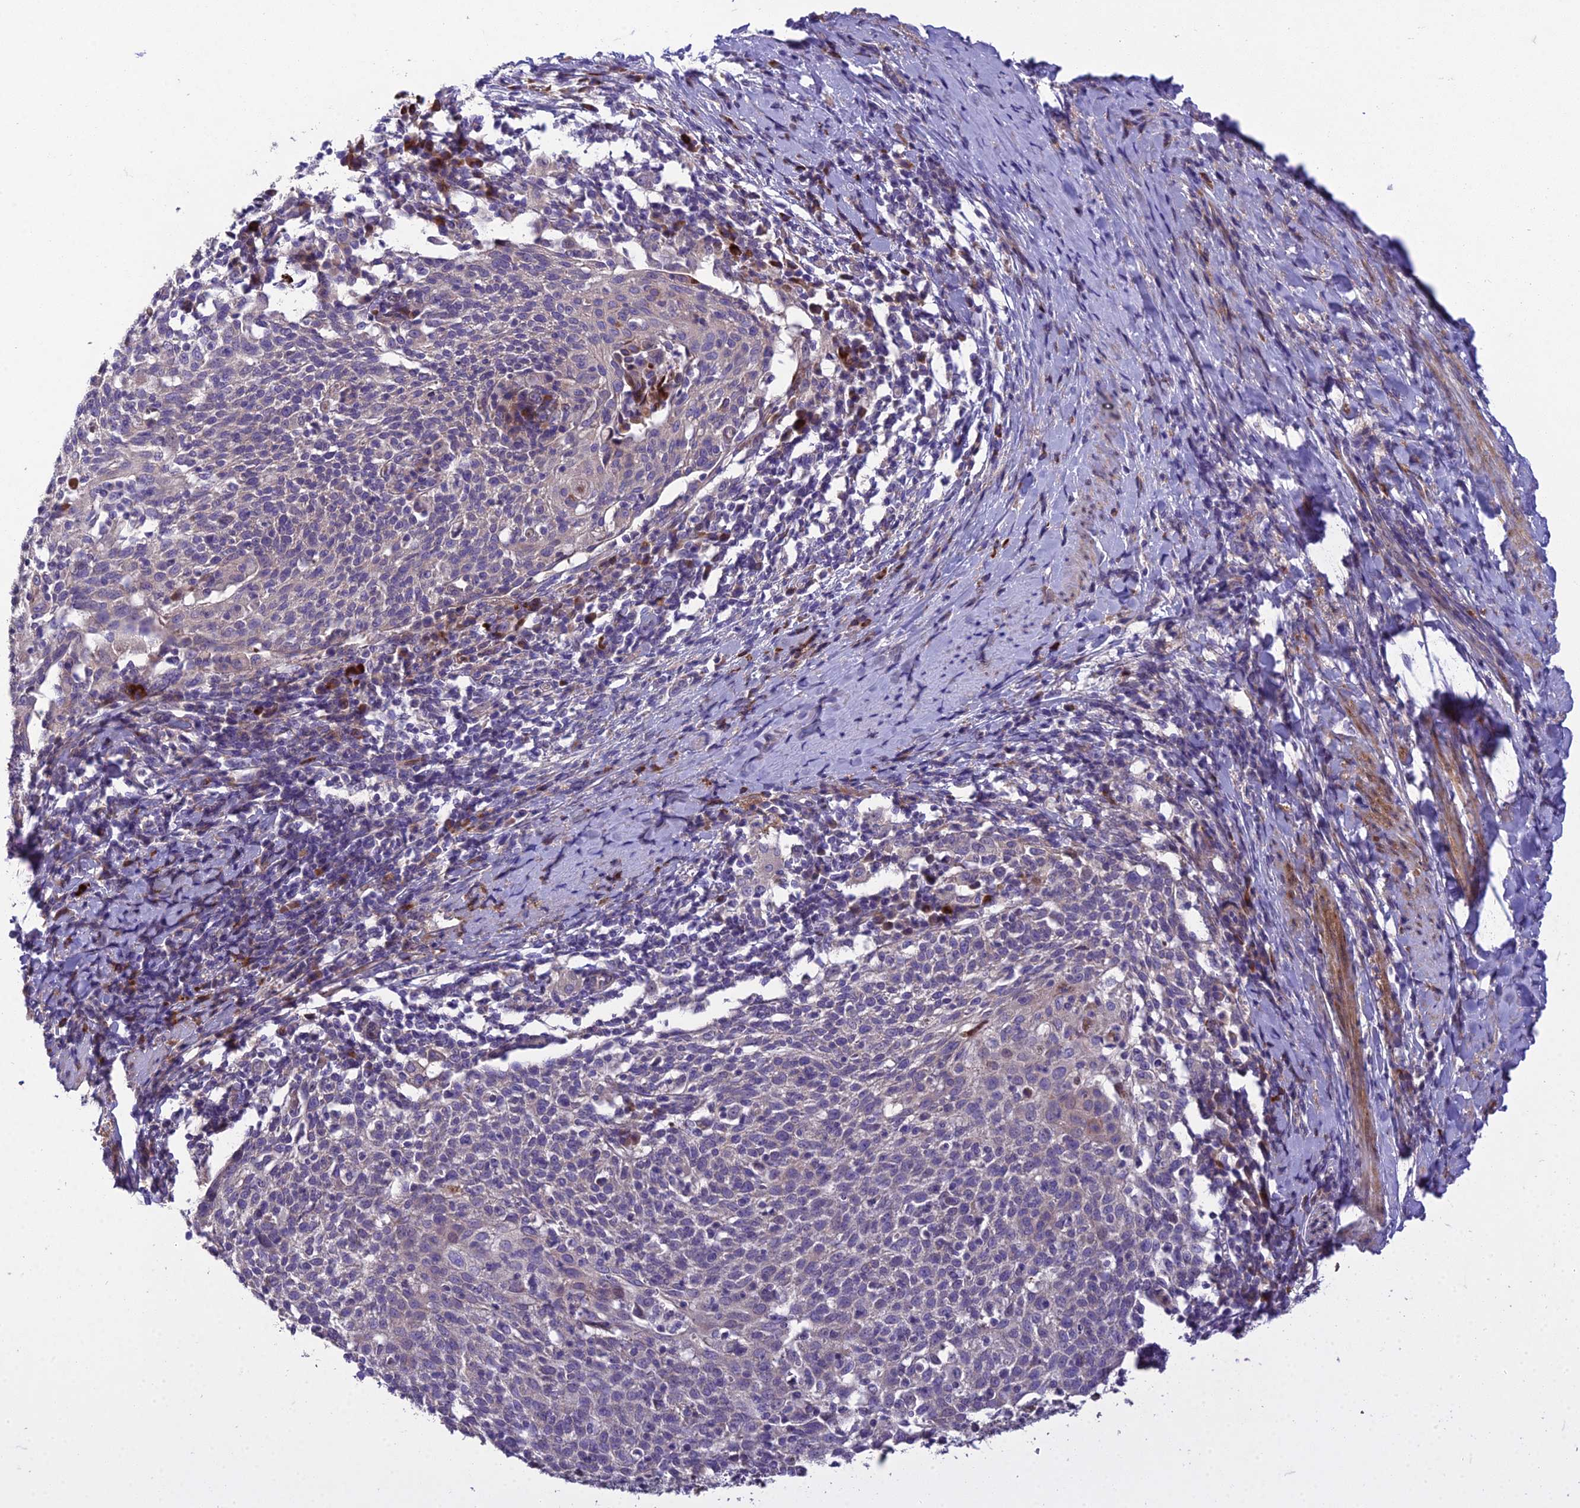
{"staining": {"intensity": "negative", "quantity": "none", "location": "none"}, "tissue": "cervical cancer", "cell_type": "Tumor cells", "image_type": "cancer", "snomed": [{"axis": "morphology", "description": "Squamous cell carcinoma, NOS"}, {"axis": "topography", "description": "Cervix"}], "caption": "Immunohistochemical staining of cervical cancer (squamous cell carcinoma) reveals no significant expression in tumor cells.", "gene": "ADIPOR2", "patient": {"sex": "female", "age": 52}}